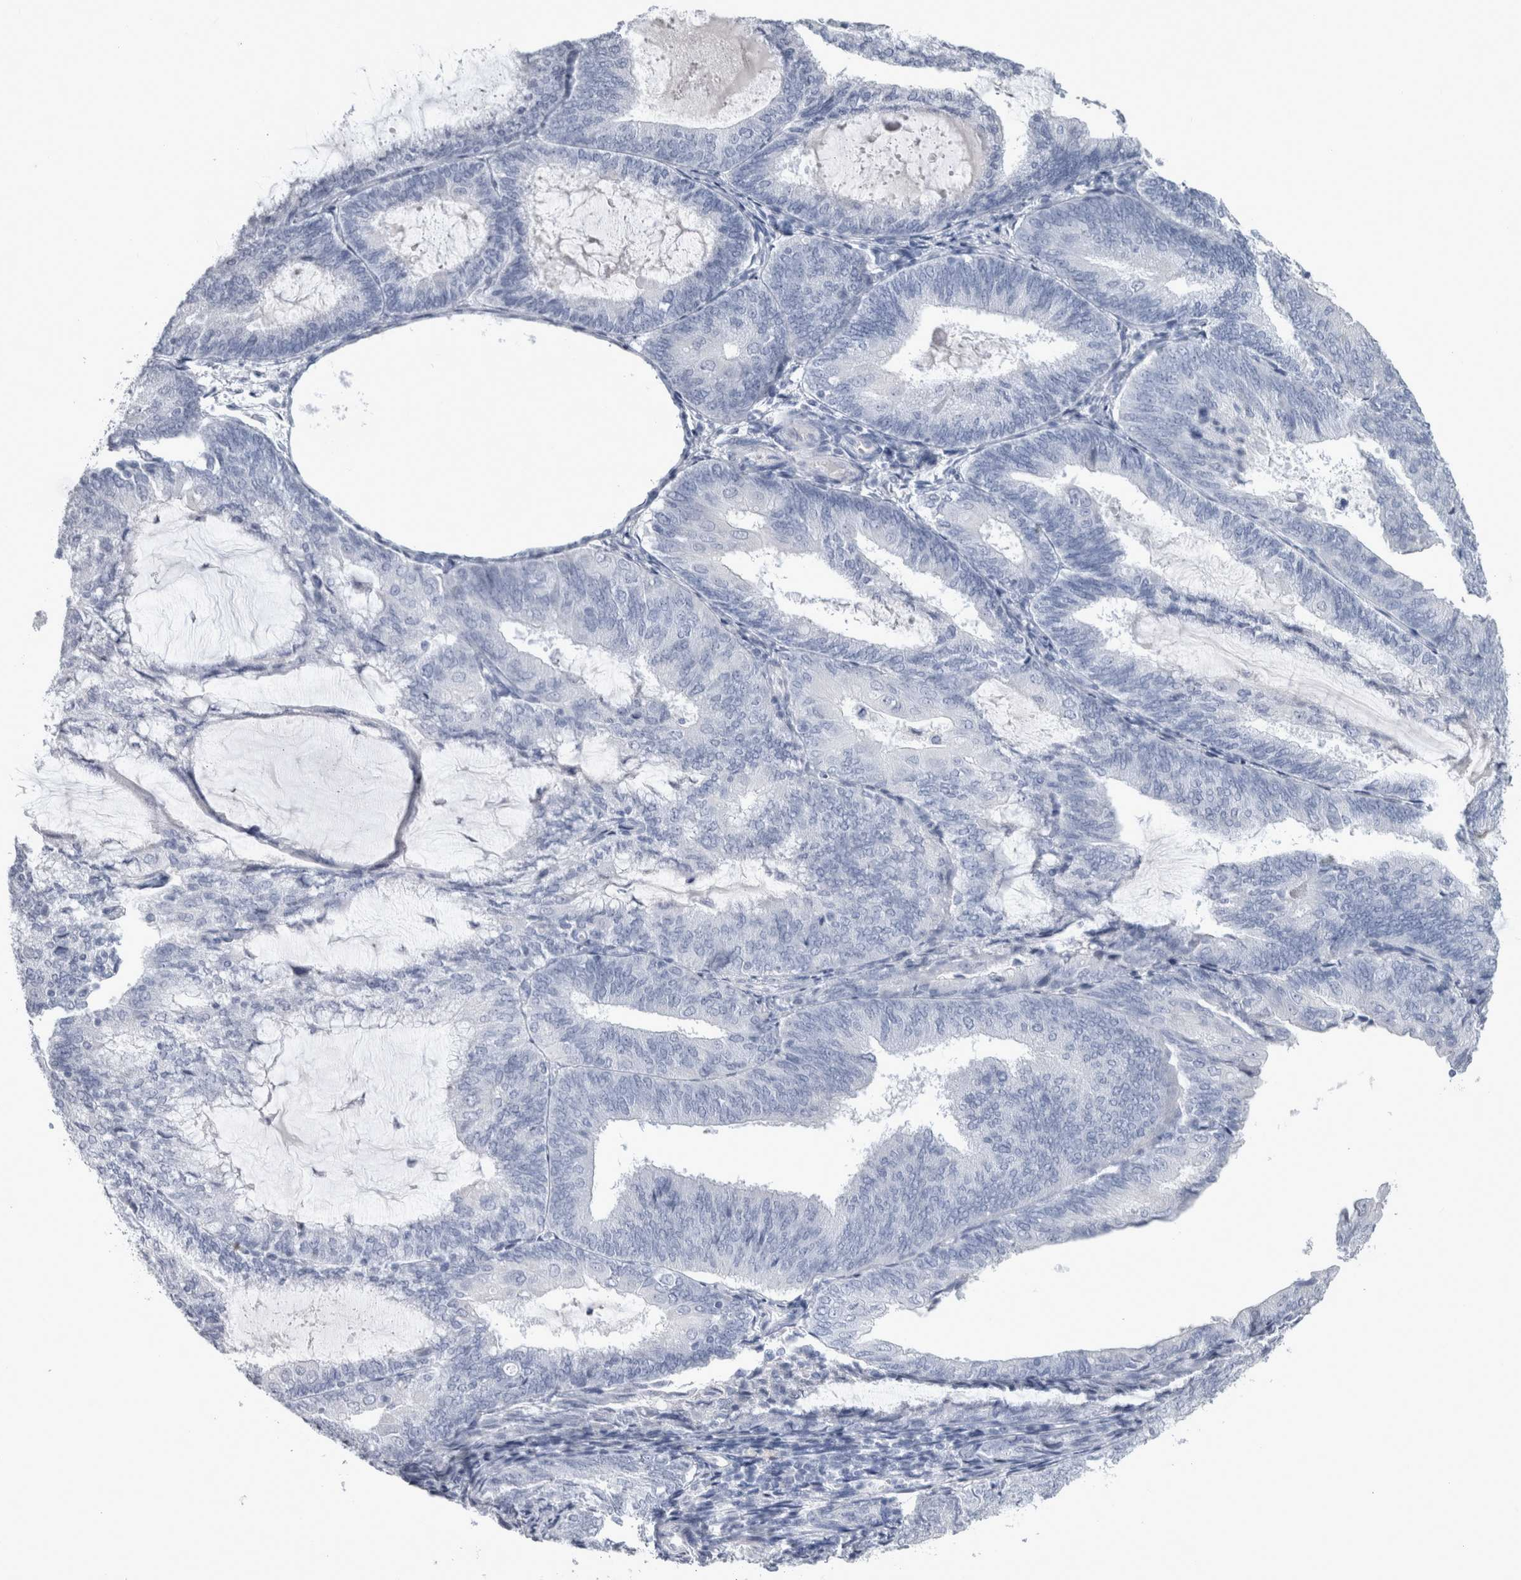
{"staining": {"intensity": "negative", "quantity": "none", "location": "none"}, "tissue": "endometrial cancer", "cell_type": "Tumor cells", "image_type": "cancer", "snomed": [{"axis": "morphology", "description": "Adenocarcinoma, NOS"}, {"axis": "topography", "description": "Endometrium"}], "caption": "The immunohistochemistry (IHC) micrograph has no significant positivity in tumor cells of adenocarcinoma (endometrial) tissue. (DAB (3,3'-diaminobenzidine) IHC with hematoxylin counter stain).", "gene": "MSMB", "patient": {"sex": "female", "age": 81}}